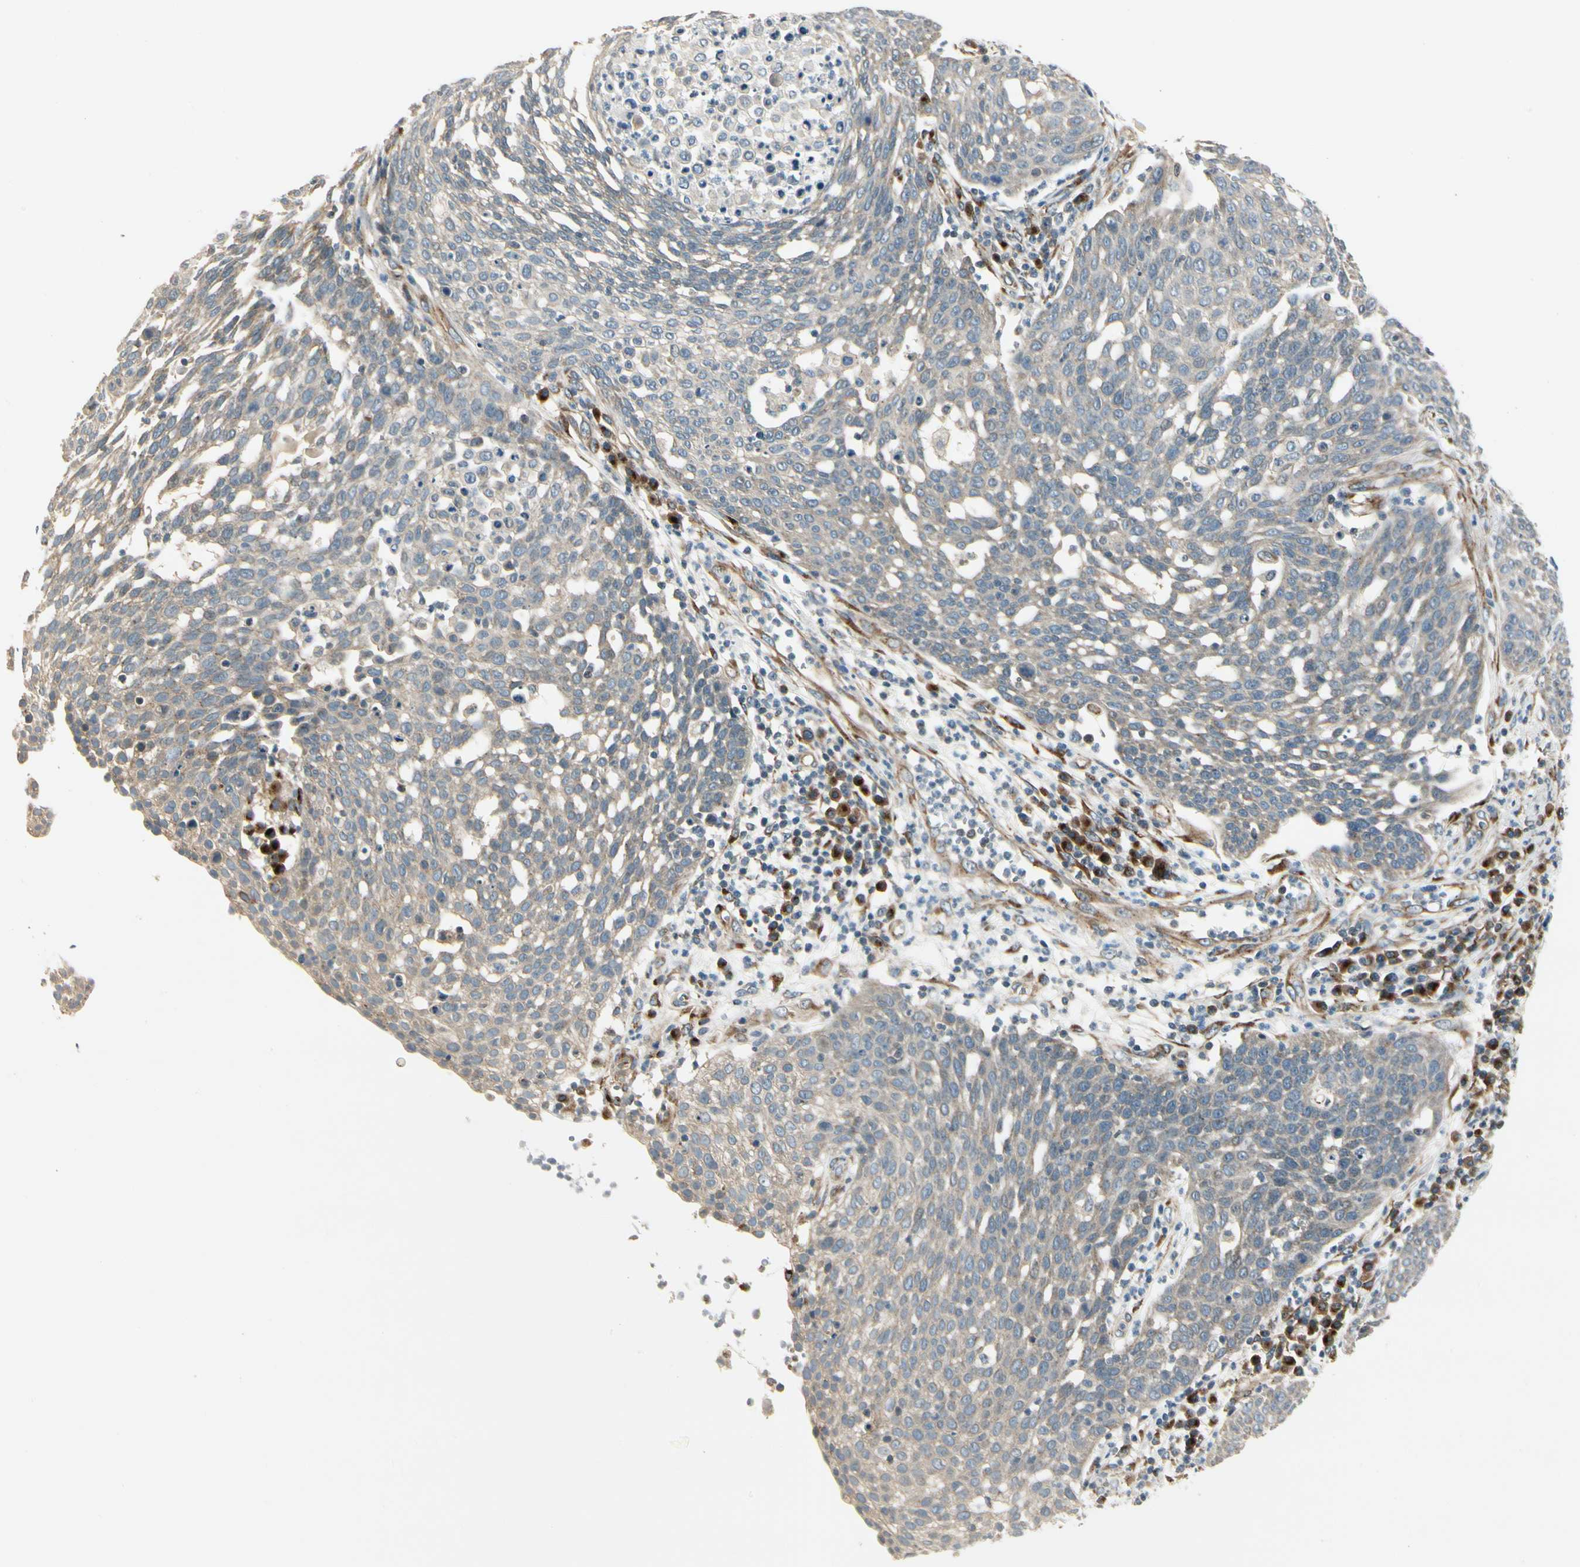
{"staining": {"intensity": "weak", "quantity": ">75%", "location": "cytoplasmic/membranous"}, "tissue": "cervical cancer", "cell_type": "Tumor cells", "image_type": "cancer", "snomed": [{"axis": "morphology", "description": "Squamous cell carcinoma, NOS"}, {"axis": "topography", "description": "Cervix"}], "caption": "Weak cytoplasmic/membranous protein staining is present in approximately >75% of tumor cells in cervical cancer (squamous cell carcinoma). The staining is performed using DAB (3,3'-diaminobenzidine) brown chromogen to label protein expression. The nuclei are counter-stained blue using hematoxylin.", "gene": "MANSC1", "patient": {"sex": "female", "age": 34}}